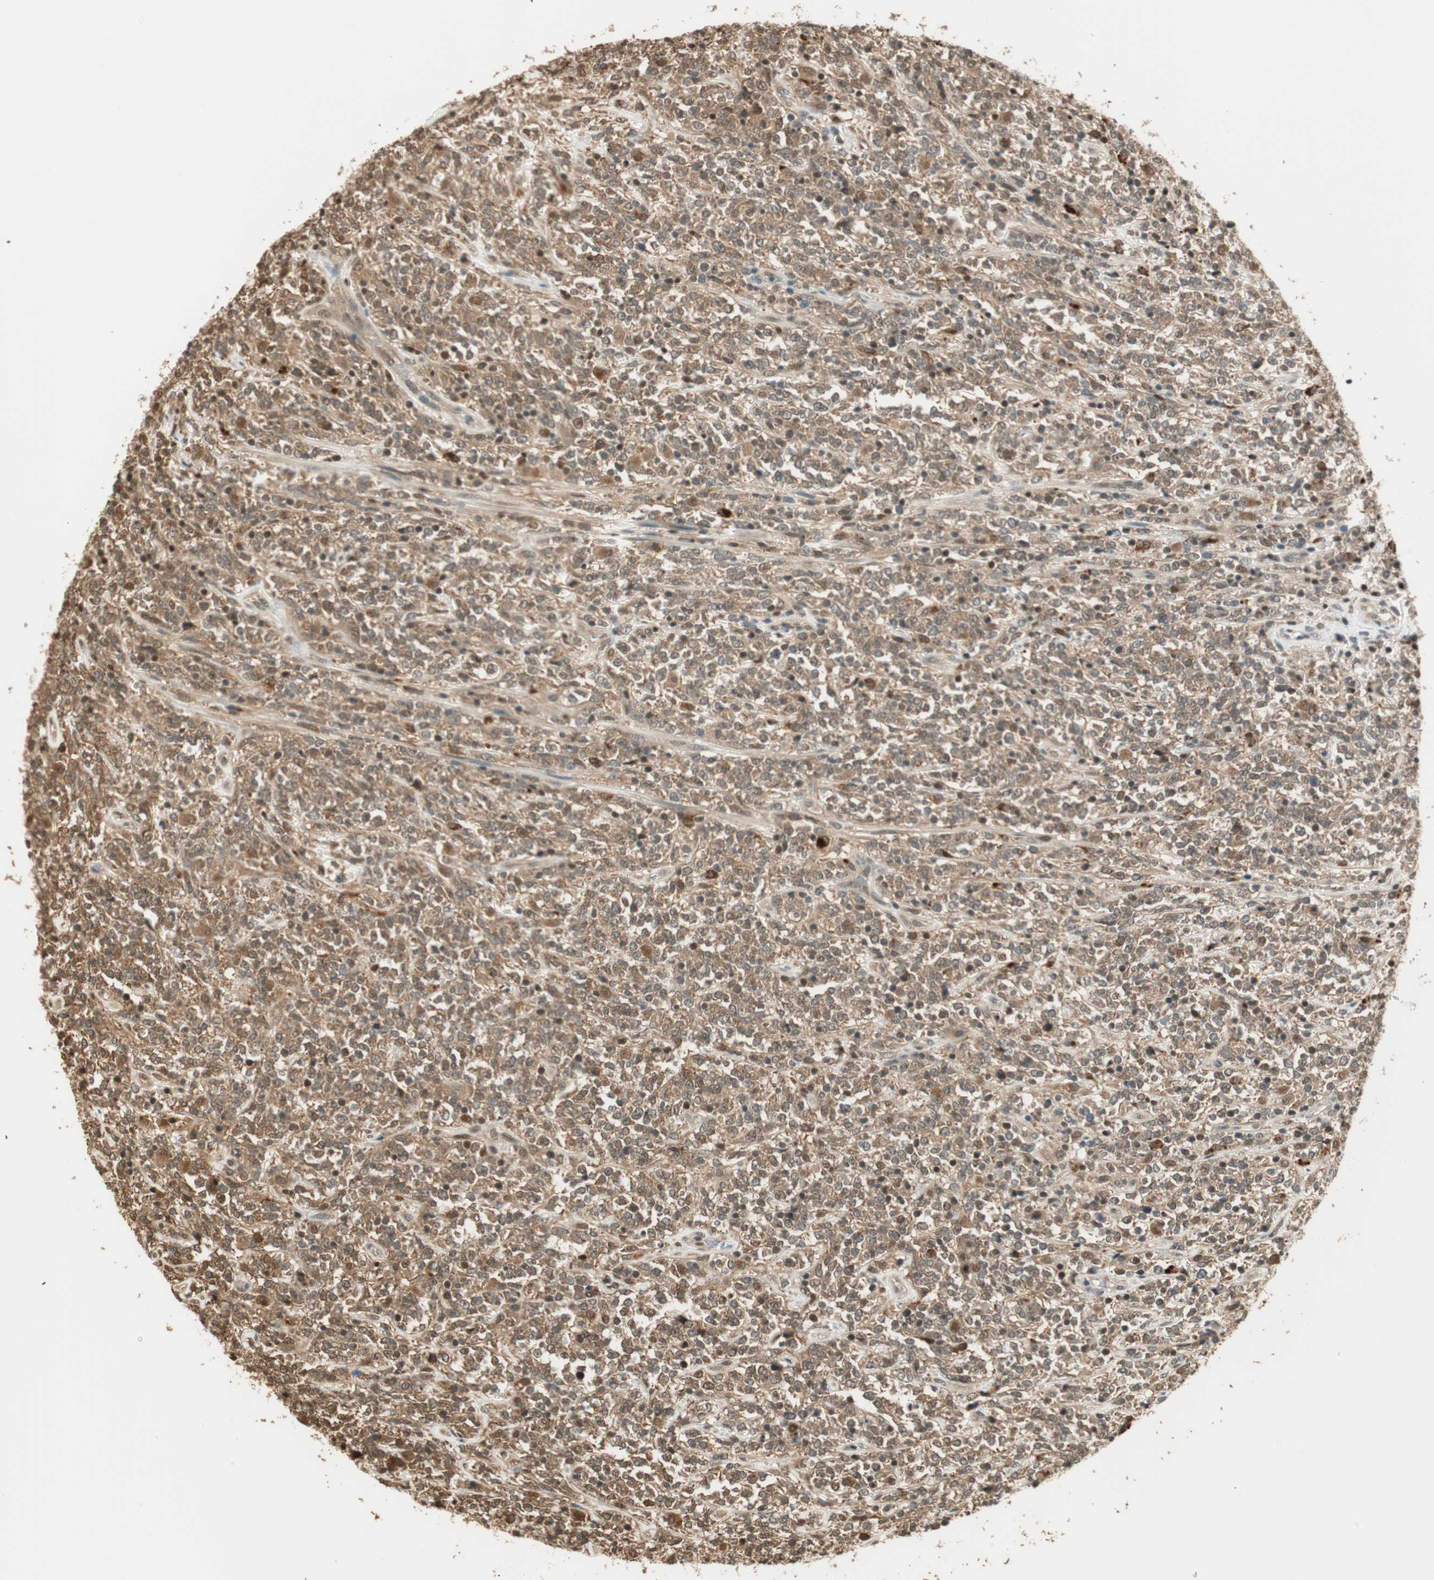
{"staining": {"intensity": "moderate", "quantity": ">75%", "location": "cytoplasmic/membranous,nuclear"}, "tissue": "lymphoma", "cell_type": "Tumor cells", "image_type": "cancer", "snomed": [{"axis": "morphology", "description": "Malignant lymphoma, non-Hodgkin's type, High grade"}, {"axis": "topography", "description": "Soft tissue"}], "caption": "Immunohistochemical staining of lymphoma demonstrates moderate cytoplasmic/membranous and nuclear protein expression in about >75% of tumor cells.", "gene": "ZNF443", "patient": {"sex": "male", "age": 18}}